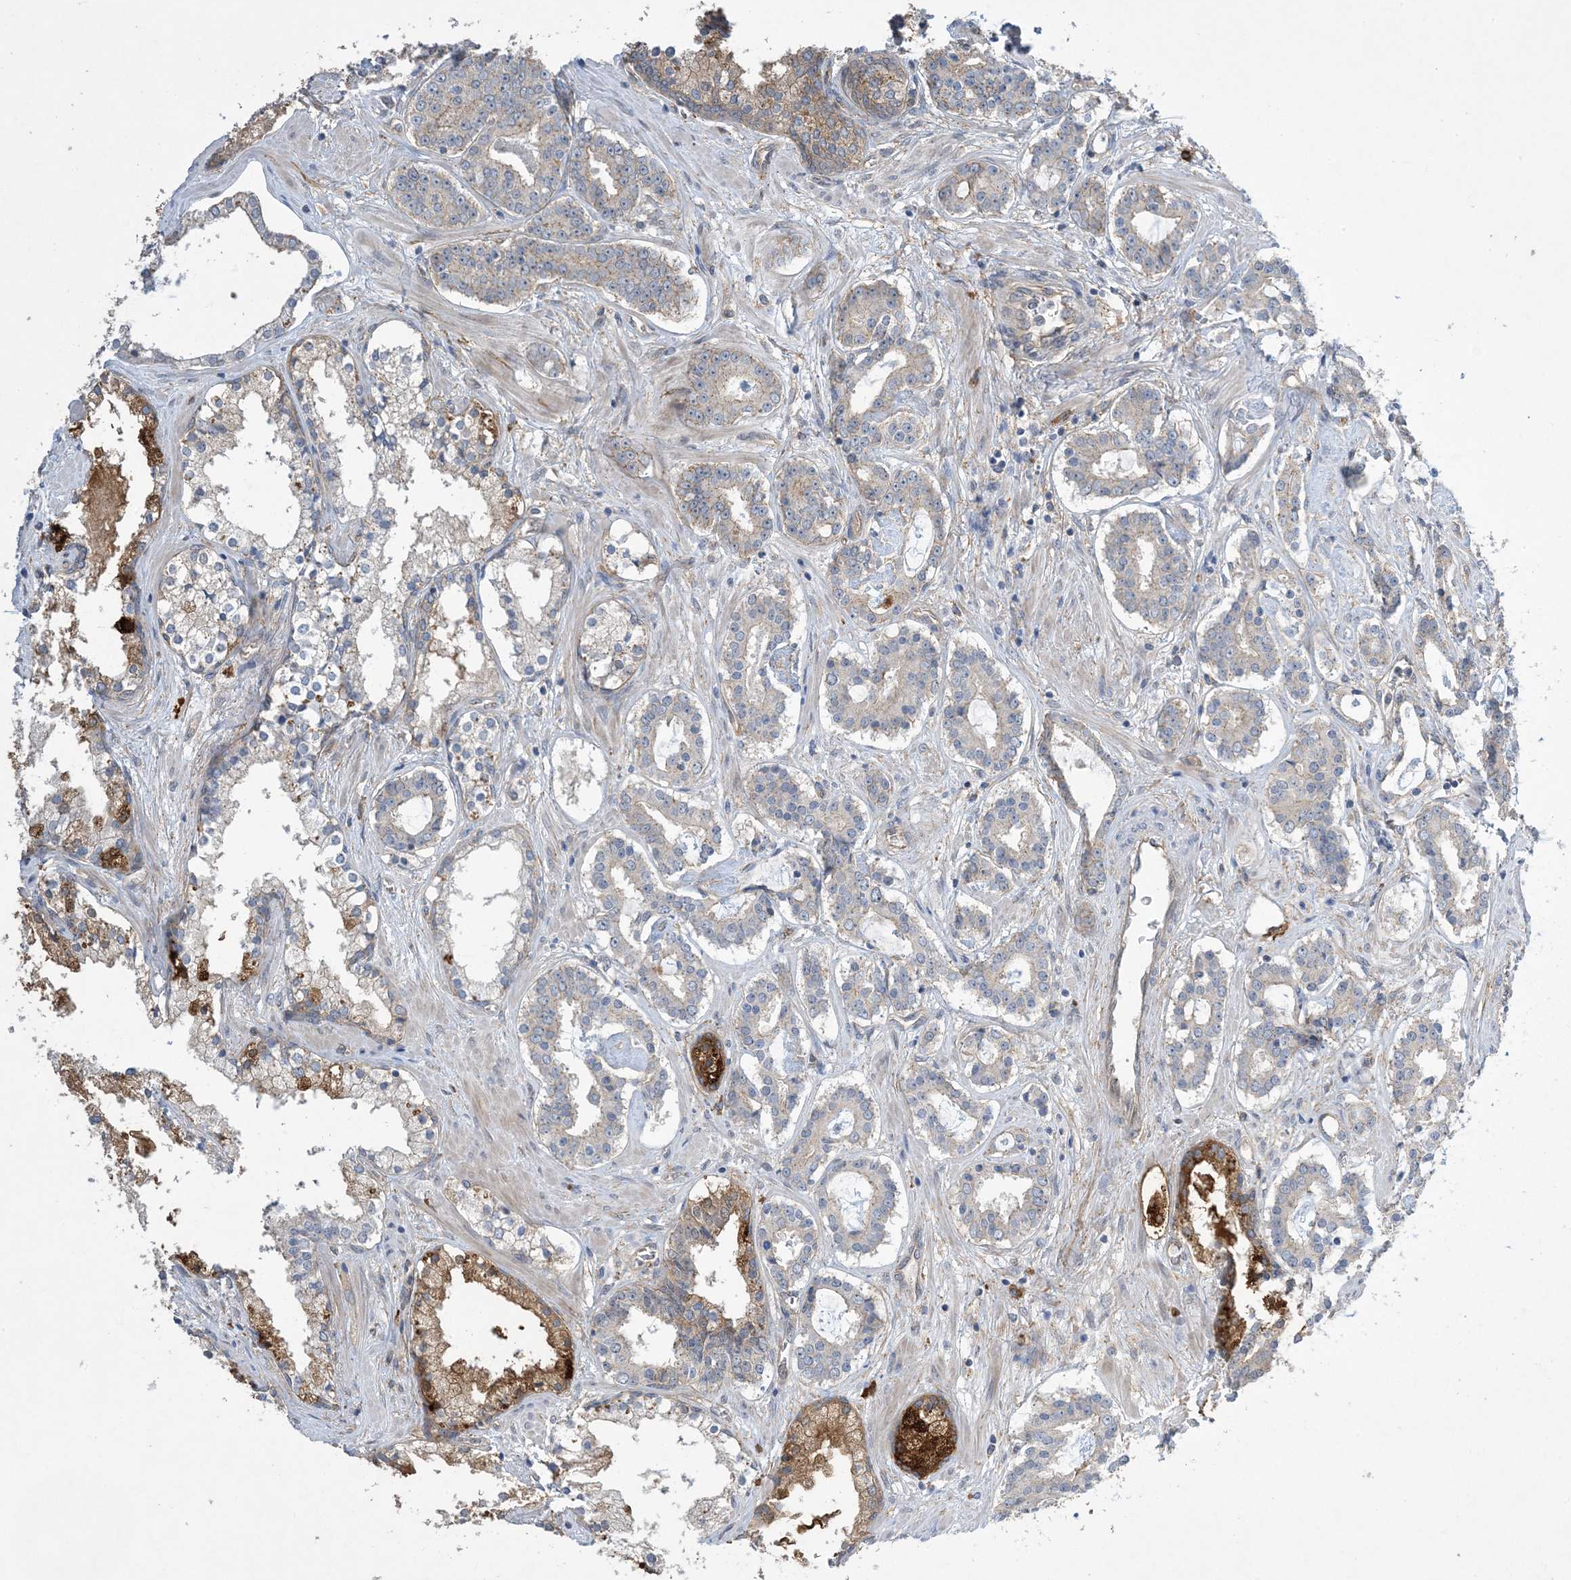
{"staining": {"intensity": "negative", "quantity": "none", "location": "none"}, "tissue": "prostate cancer", "cell_type": "Tumor cells", "image_type": "cancer", "snomed": [{"axis": "morphology", "description": "Adenocarcinoma, High grade"}, {"axis": "topography", "description": "Prostate"}], "caption": "Immunohistochemistry (IHC) micrograph of neoplastic tissue: prostate cancer stained with DAB exhibits no significant protein expression in tumor cells. (DAB (3,3'-diaminobenzidine) immunohistochemistry (IHC) visualized using brightfield microscopy, high magnification).", "gene": "AOC1", "patient": {"sex": "male", "age": 58}}